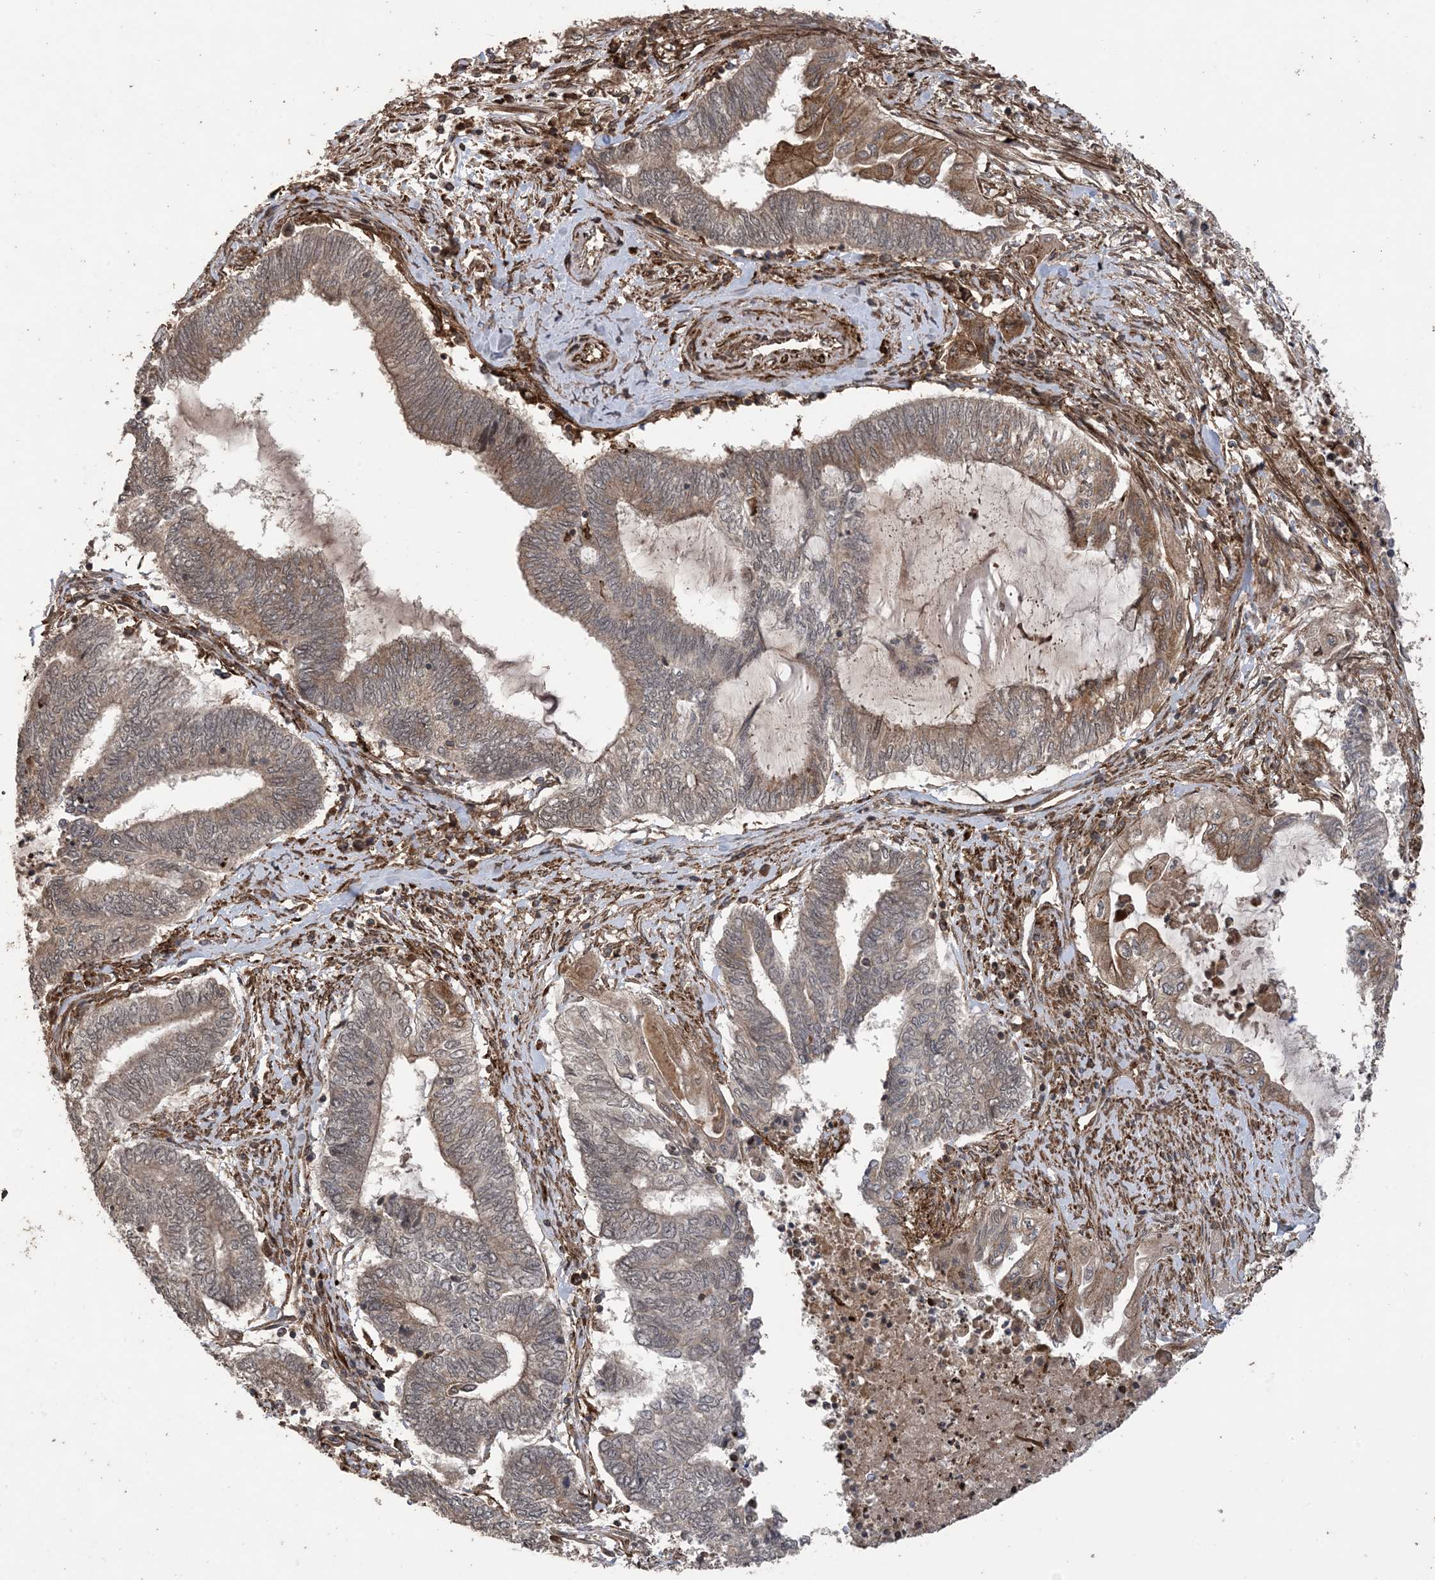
{"staining": {"intensity": "moderate", "quantity": "<25%", "location": "cytoplasmic/membranous"}, "tissue": "endometrial cancer", "cell_type": "Tumor cells", "image_type": "cancer", "snomed": [{"axis": "morphology", "description": "Adenocarcinoma, NOS"}, {"axis": "topography", "description": "Uterus"}, {"axis": "topography", "description": "Endometrium"}], "caption": "IHC histopathology image of human adenocarcinoma (endometrial) stained for a protein (brown), which reveals low levels of moderate cytoplasmic/membranous positivity in about <25% of tumor cells.", "gene": "ZNF511", "patient": {"sex": "female", "age": 70}}